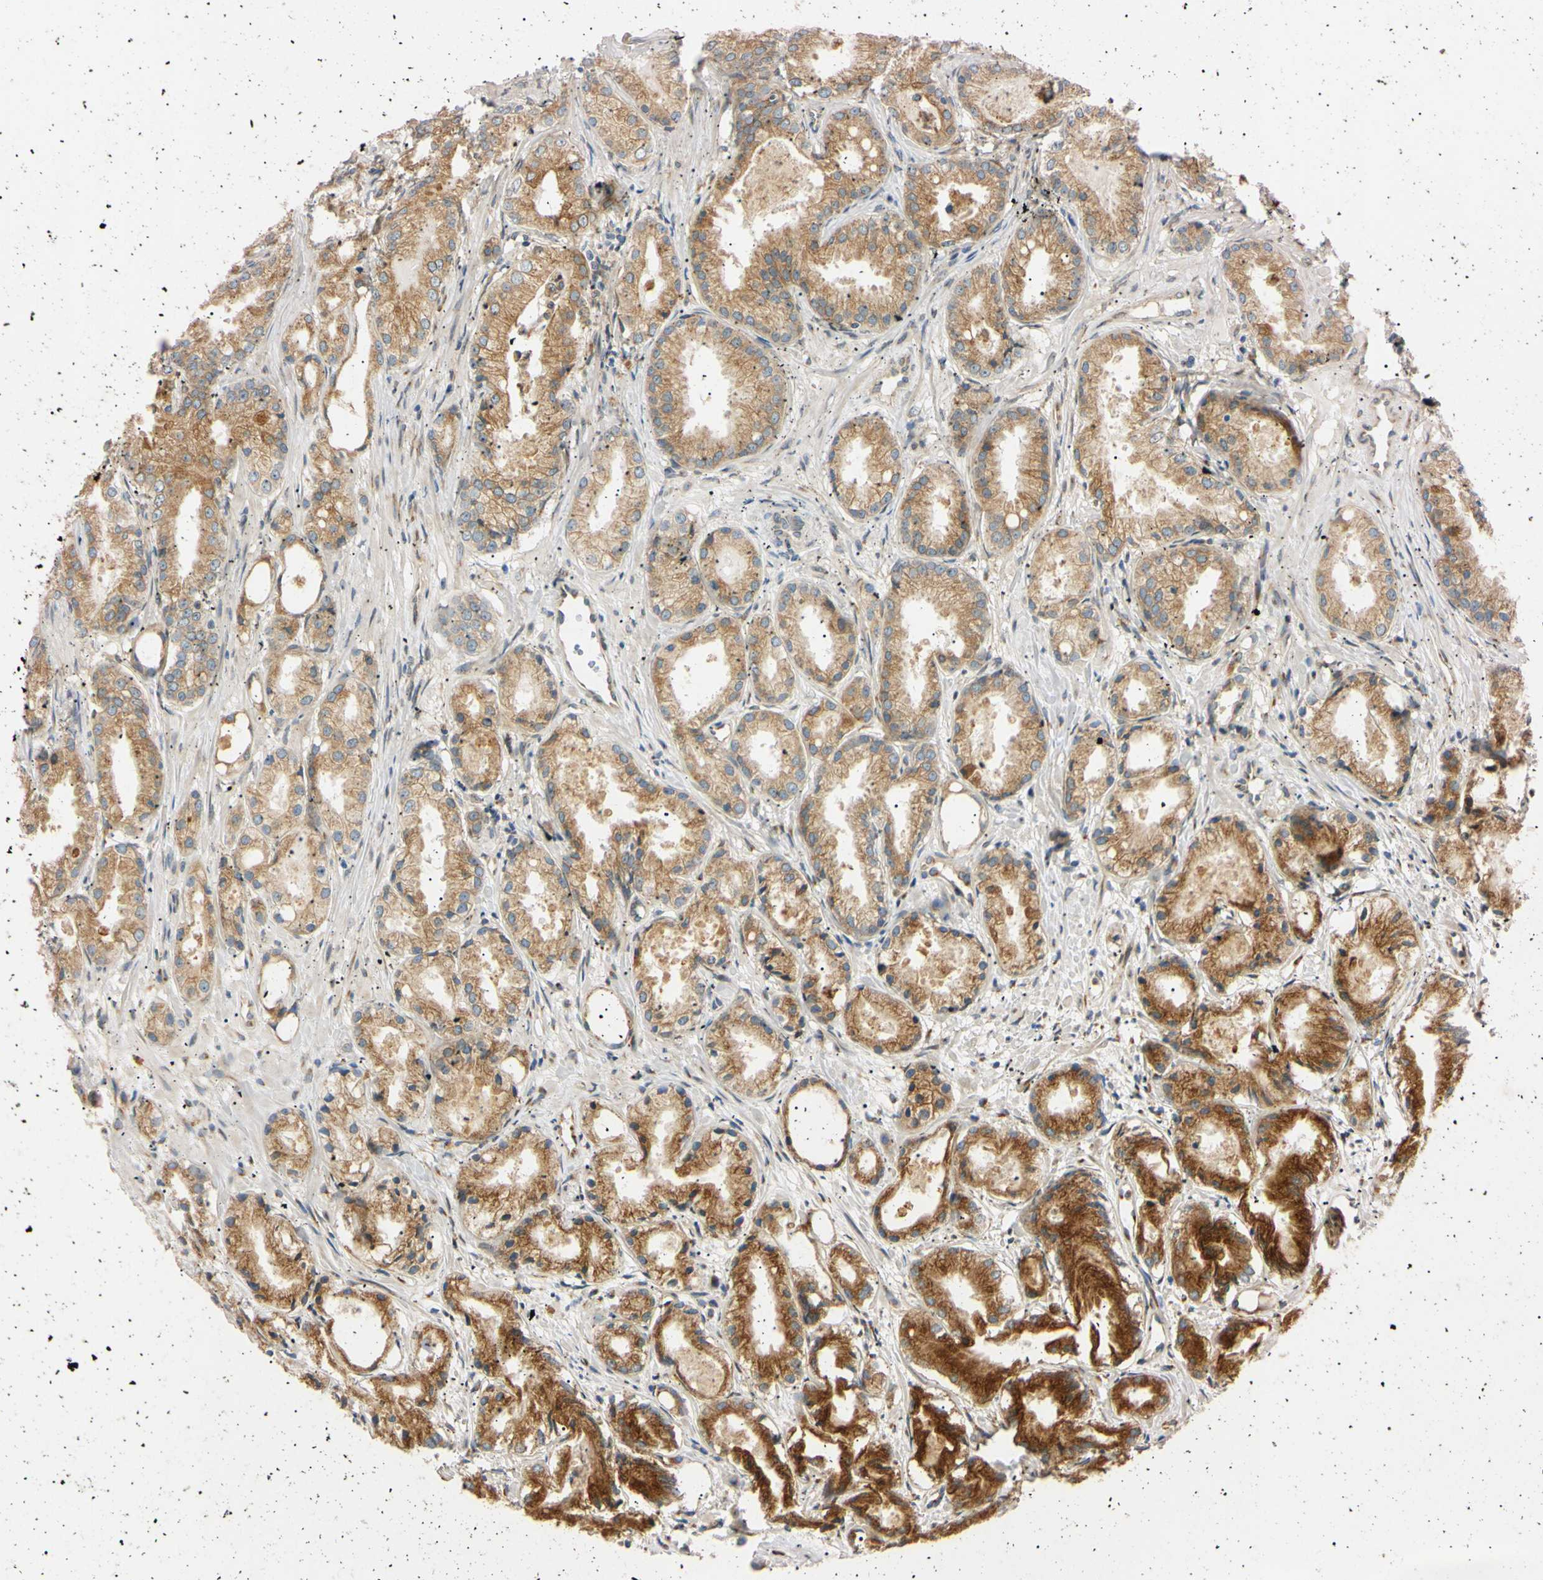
{"staining": {"intensity": "moderate", "quantity": ">75%", "location": "cytoplasmic/membranous"}, "tissue": "prostate cancer", "cell_type": "Tumor cells", "image_type": "cancer", "snomed": [{"axis": "morphology", "description": "Adenocarcinoma, Low grade"}, {"axis": "topography", "description": "Prostate"}], "caption": "Immunohistochemistry (IHC) photomicrograph of neoplastic tissue: human prostate cancer (low-grade adenocarcinoma) stained using immunohistochemistry (IHC) demonstrates medium levels of moderate protein expression localized specifically in the cytoplasmic/membranous of tumor cells, appearing as a cytoplasmic/membranous brown color.", "gene": "IER3IP1", "patient": {"sex": "male", "age": 72}}